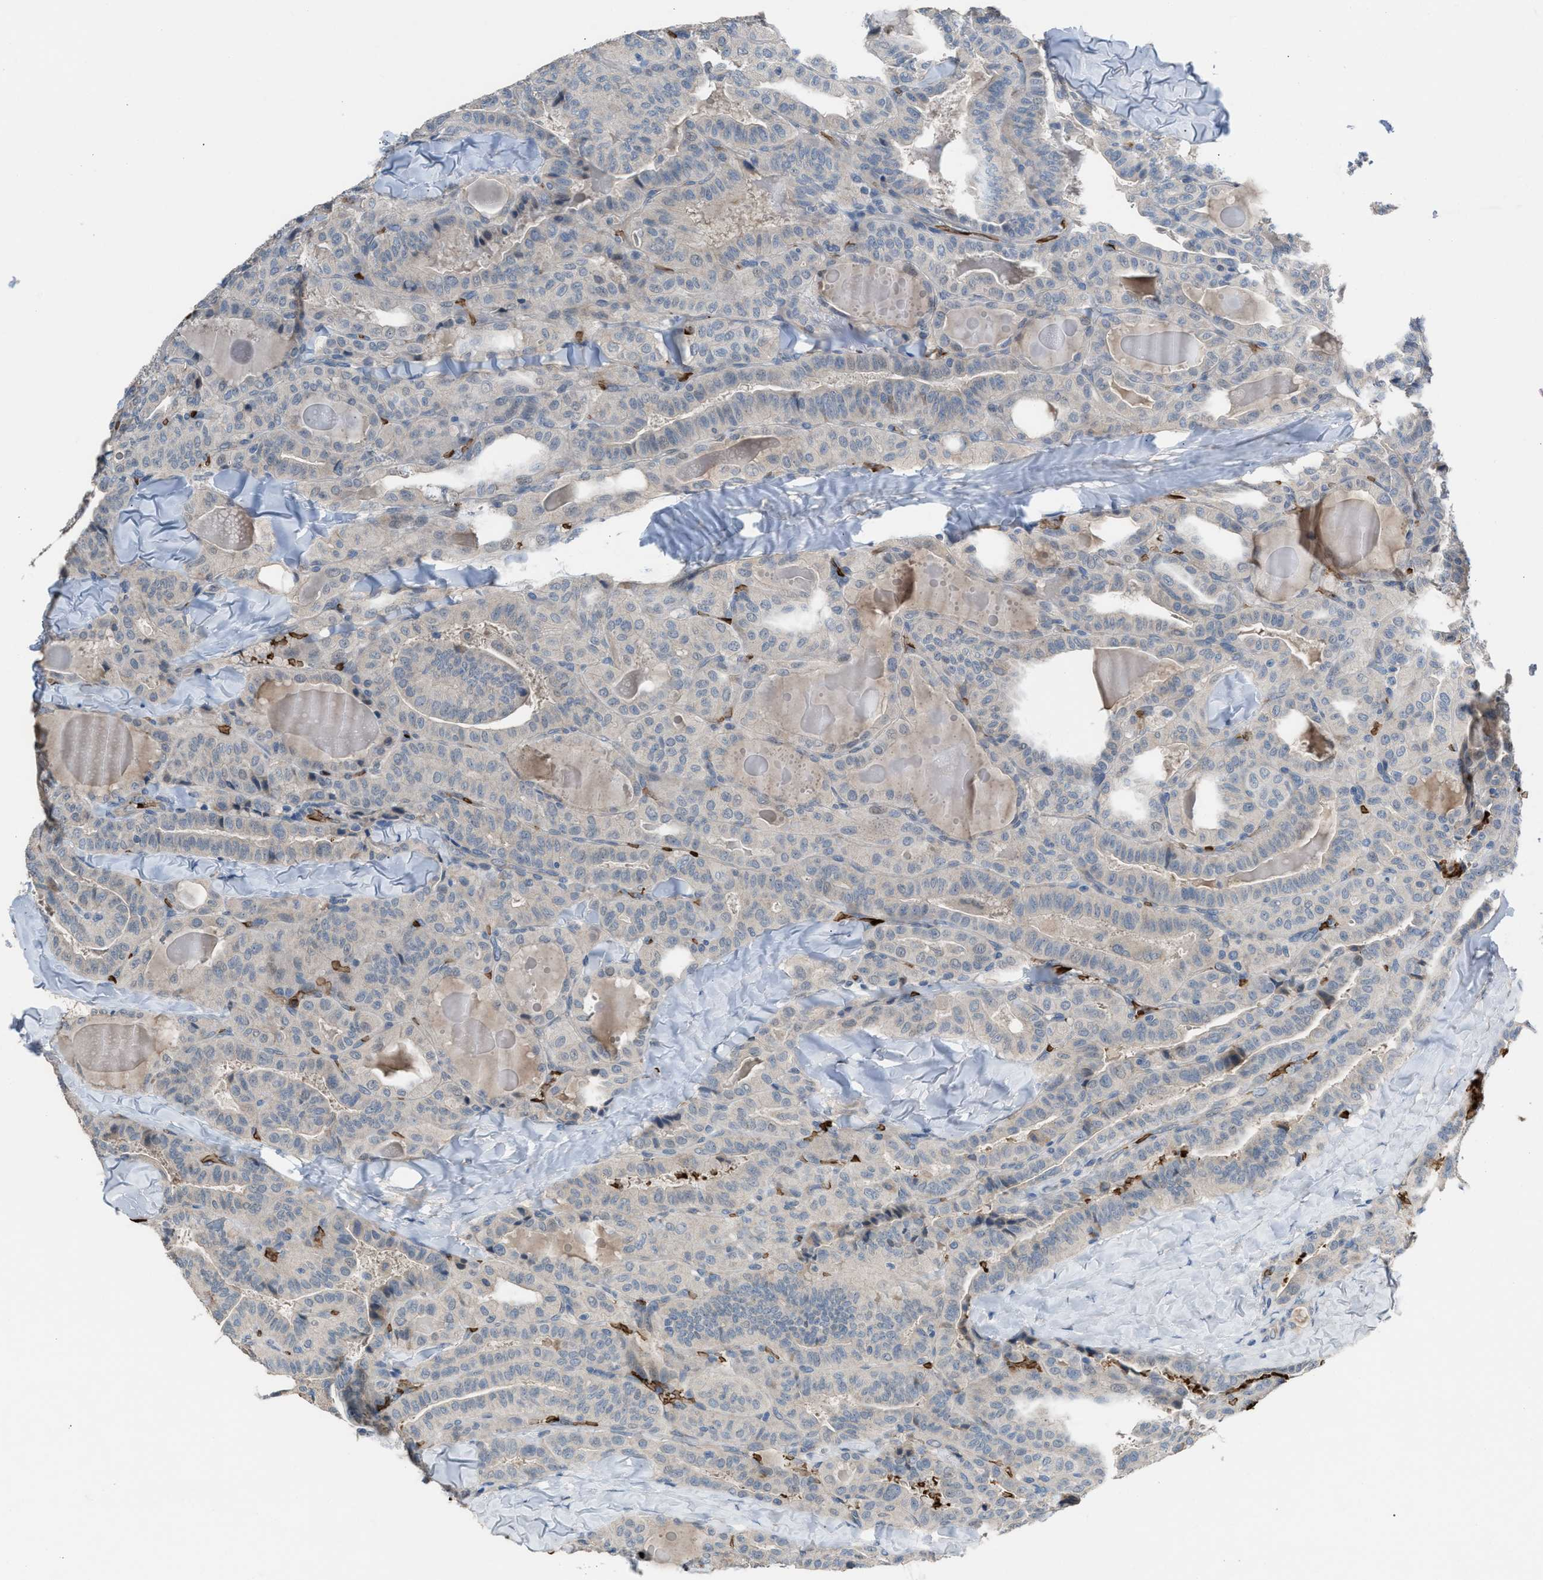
{"staining": {"intensity": "negative", "quantity": "none", "location": "none"}, "tissue": "thyroid cancer", "cell_type": "Tumor cells", "image_type": "cancer", "snomed": [{"axis": "morphology", "description": "Papillary adenocarcinoma, NOS"}, {"axis": "topography", "description": "Thyroid gland"}], "caption": "IHC image of thyroid cancer stained for a protein (brown), which exhibits no staining in tumor cells.", "gene": "CFAP77", "patient": {"sex": "male", "age": 77}}